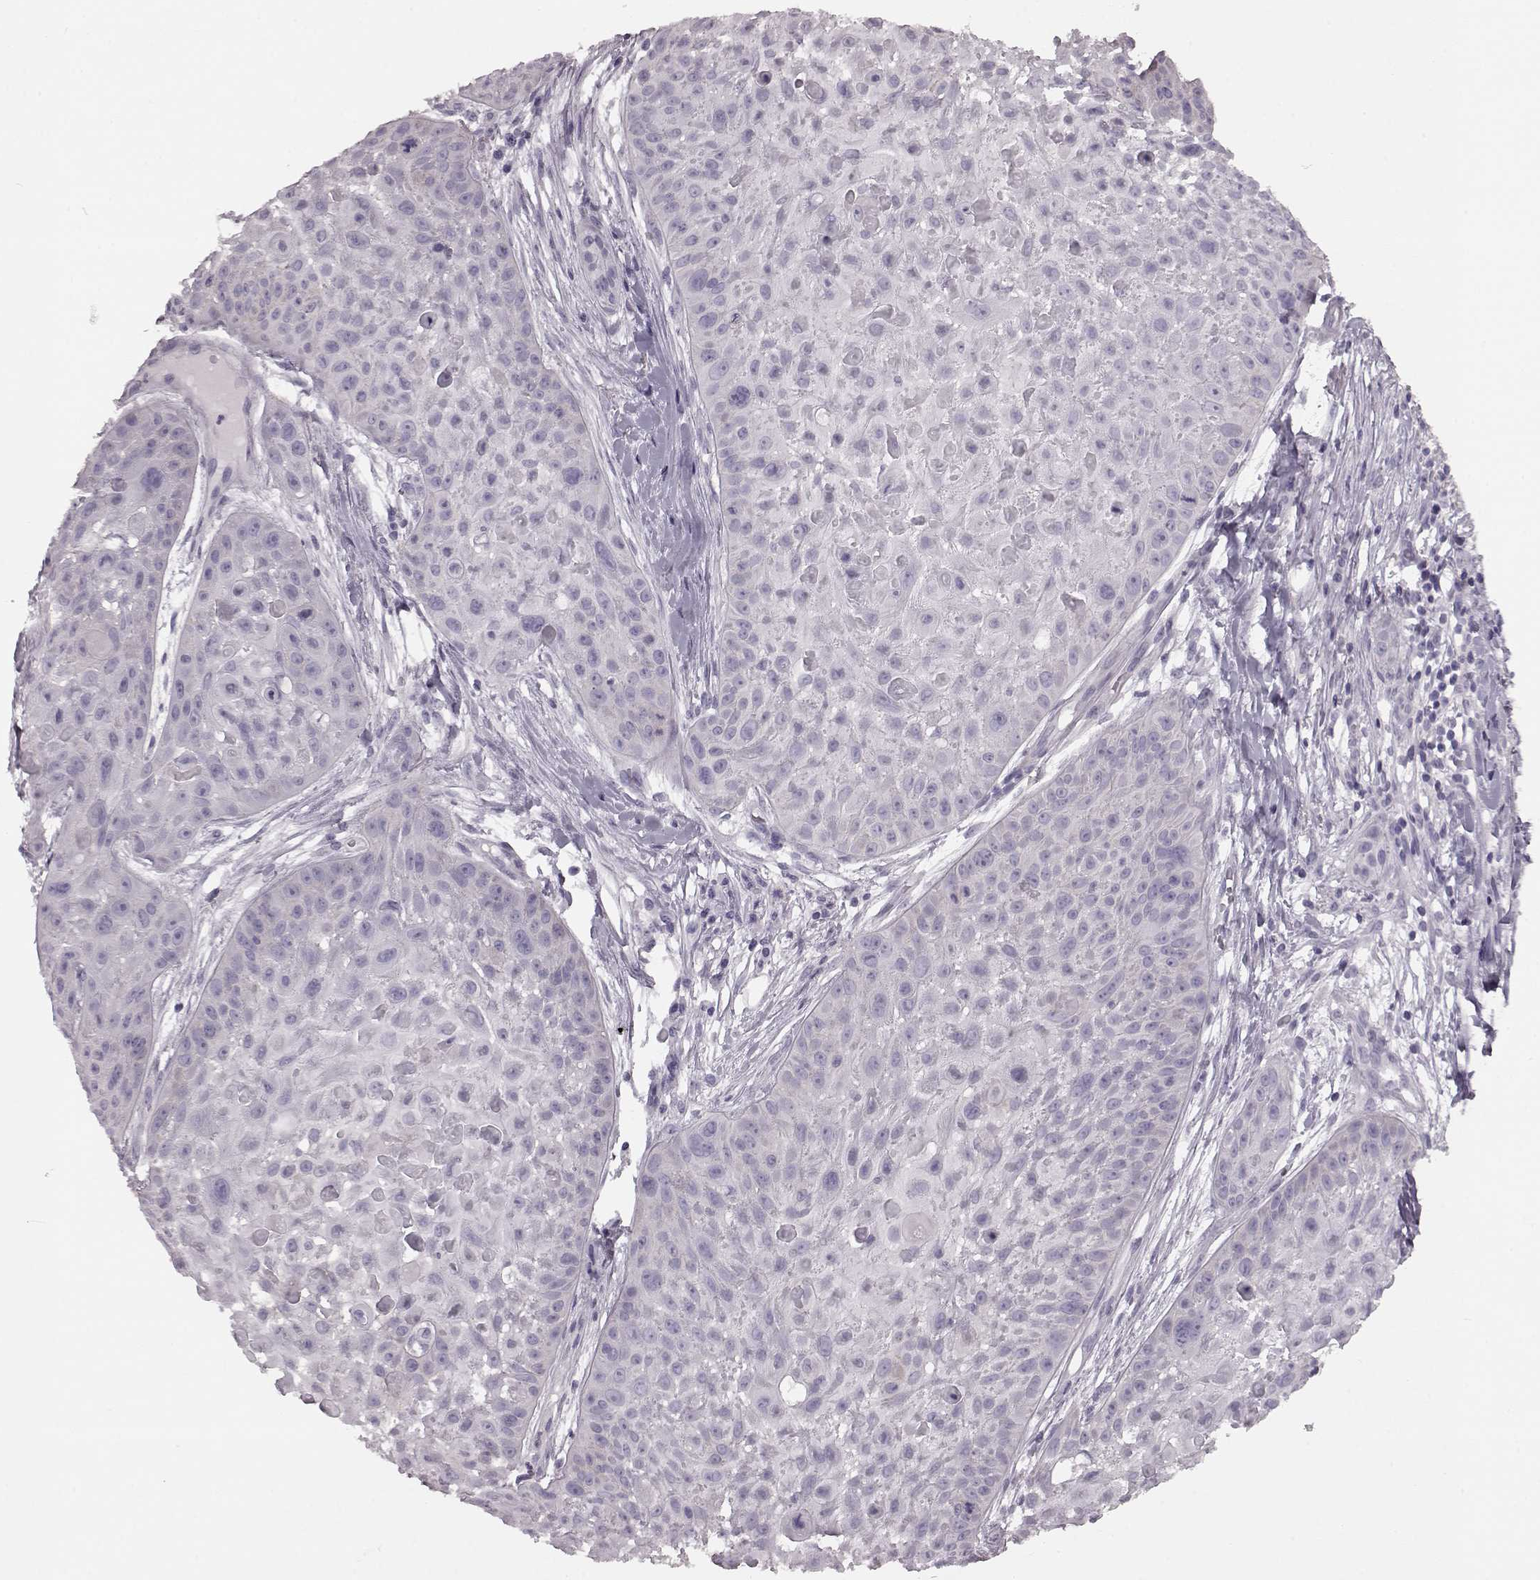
{"staining": {"intensity": "negative", "quantity": "none", "location": "none"}, "tissue": "skin cancer", "cell_type": "Tumor cells", "image_type": "cancer", "snomed": [{"axis": "morphology", "description": "Squamous cell carcinoma, NOS"}, {"axis": "topography", "description": "Skin"}, {"axis": "topography", "description": "Anal"}], "caption": "A photomicrograph of human skin cancer (squamous cell carcinoma) is negative for staining in tumor cells. (Immunohistochemistry (ihc), brightfield microscopy, high magnification).", "gene": "CRYBA2", "patient": {"sex": "female", "age": 75}}